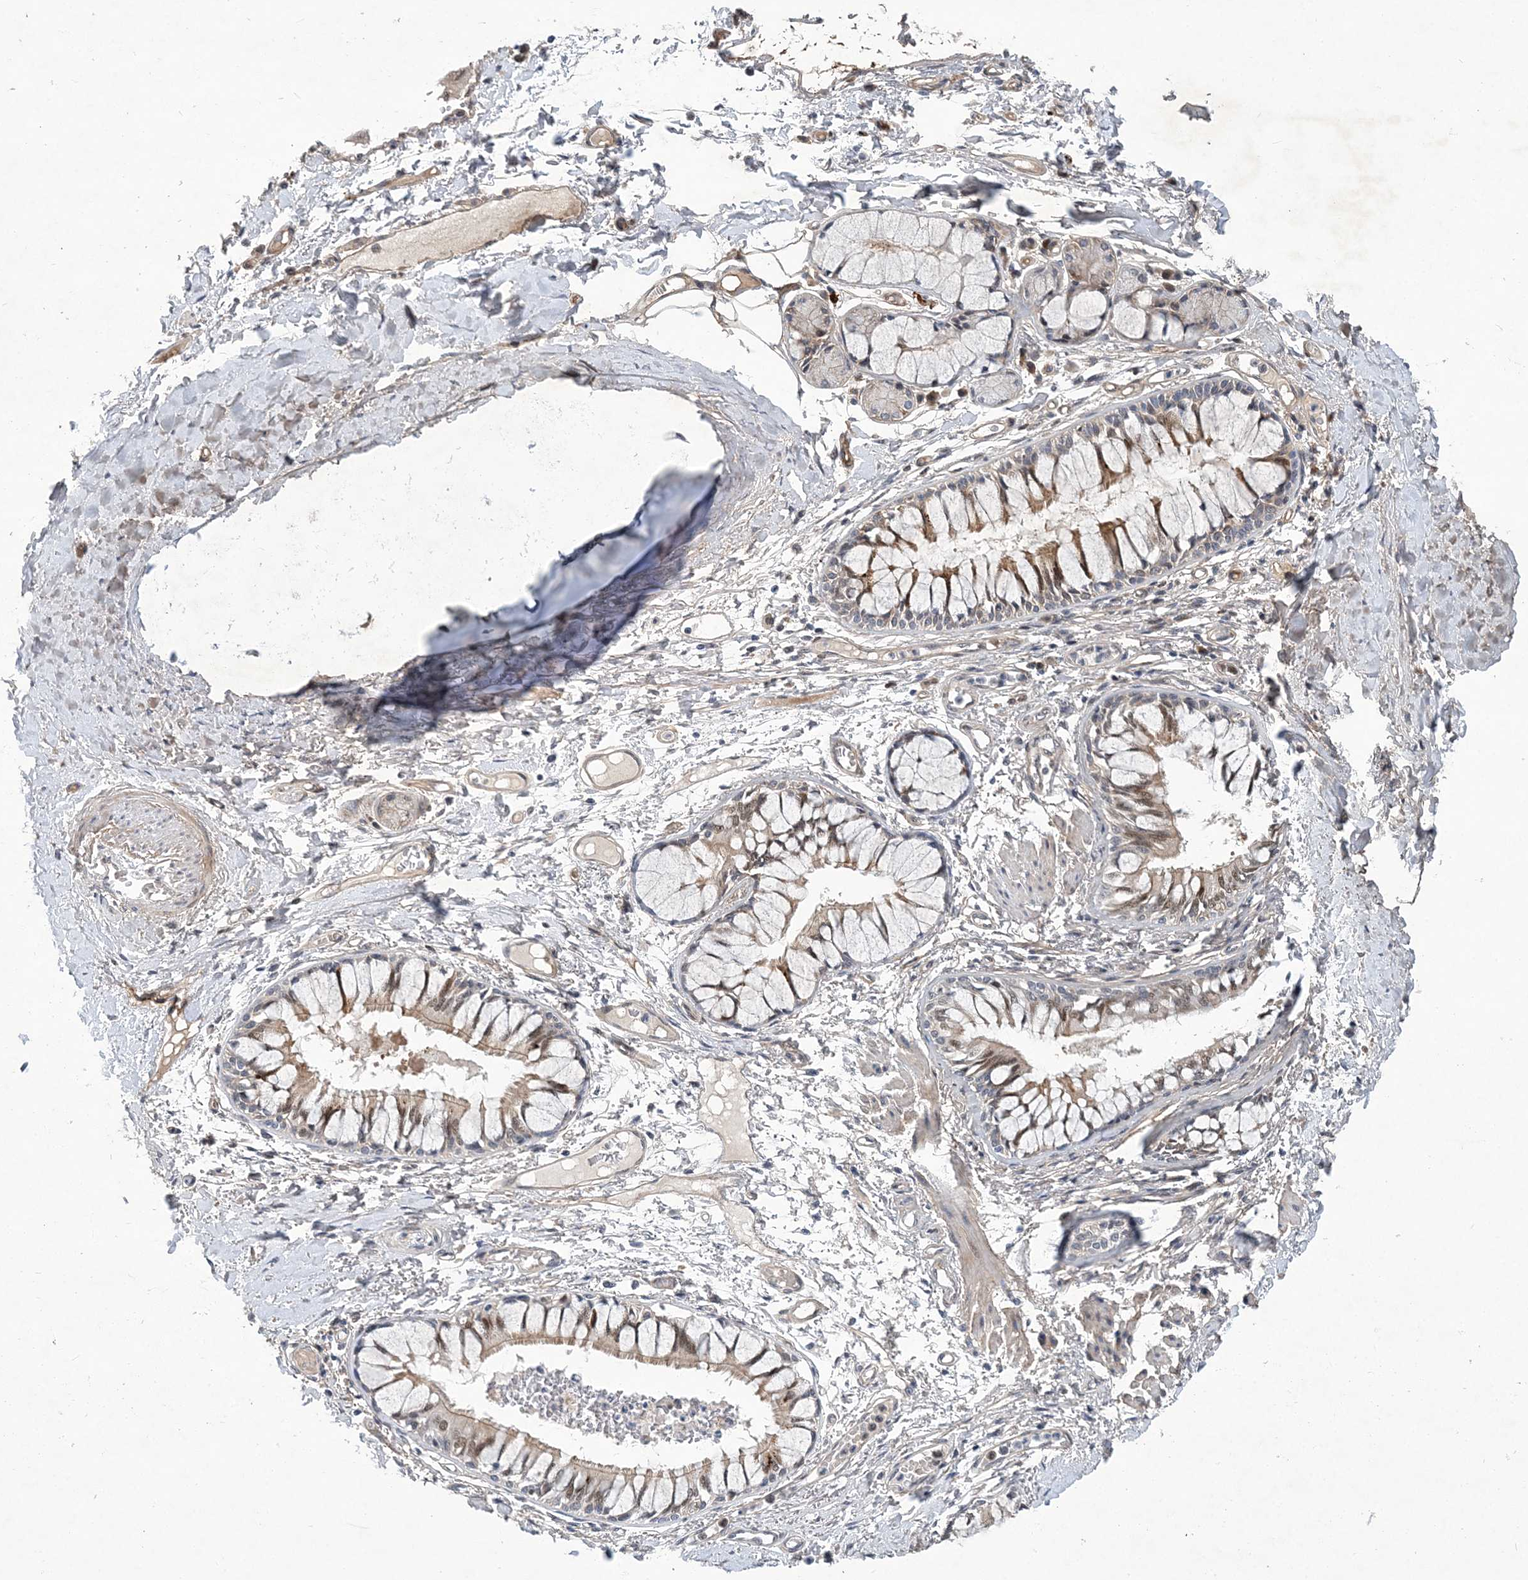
{"staining": {"intensity": "negative", "quantity": "none", "location": "none"}, "tissue": "adipose tissue", "cell_type": "Adipocytes", "image_type": "normal", "snomed": [{"axis": "morphology", "description": "Normal tissue, NOS"}, {"axis": "topography", "description": "Cartilage tissue"}, {"axis": "topography", "description": "Bronchus"}, {"axis": "topography", "description": "Lung"}, {"axis": "topography", "description": "Peripheral nerve tissue"}], "caption": "The IHC photomicrograph has no significant expression in adipocytes of adipose tissue. (DAB immunohistochemistry (IHC) visualized using brightfield microscopy, high magnification).", "gene": "FAM217A", "patient": {"sex": "female", "age": 49}}